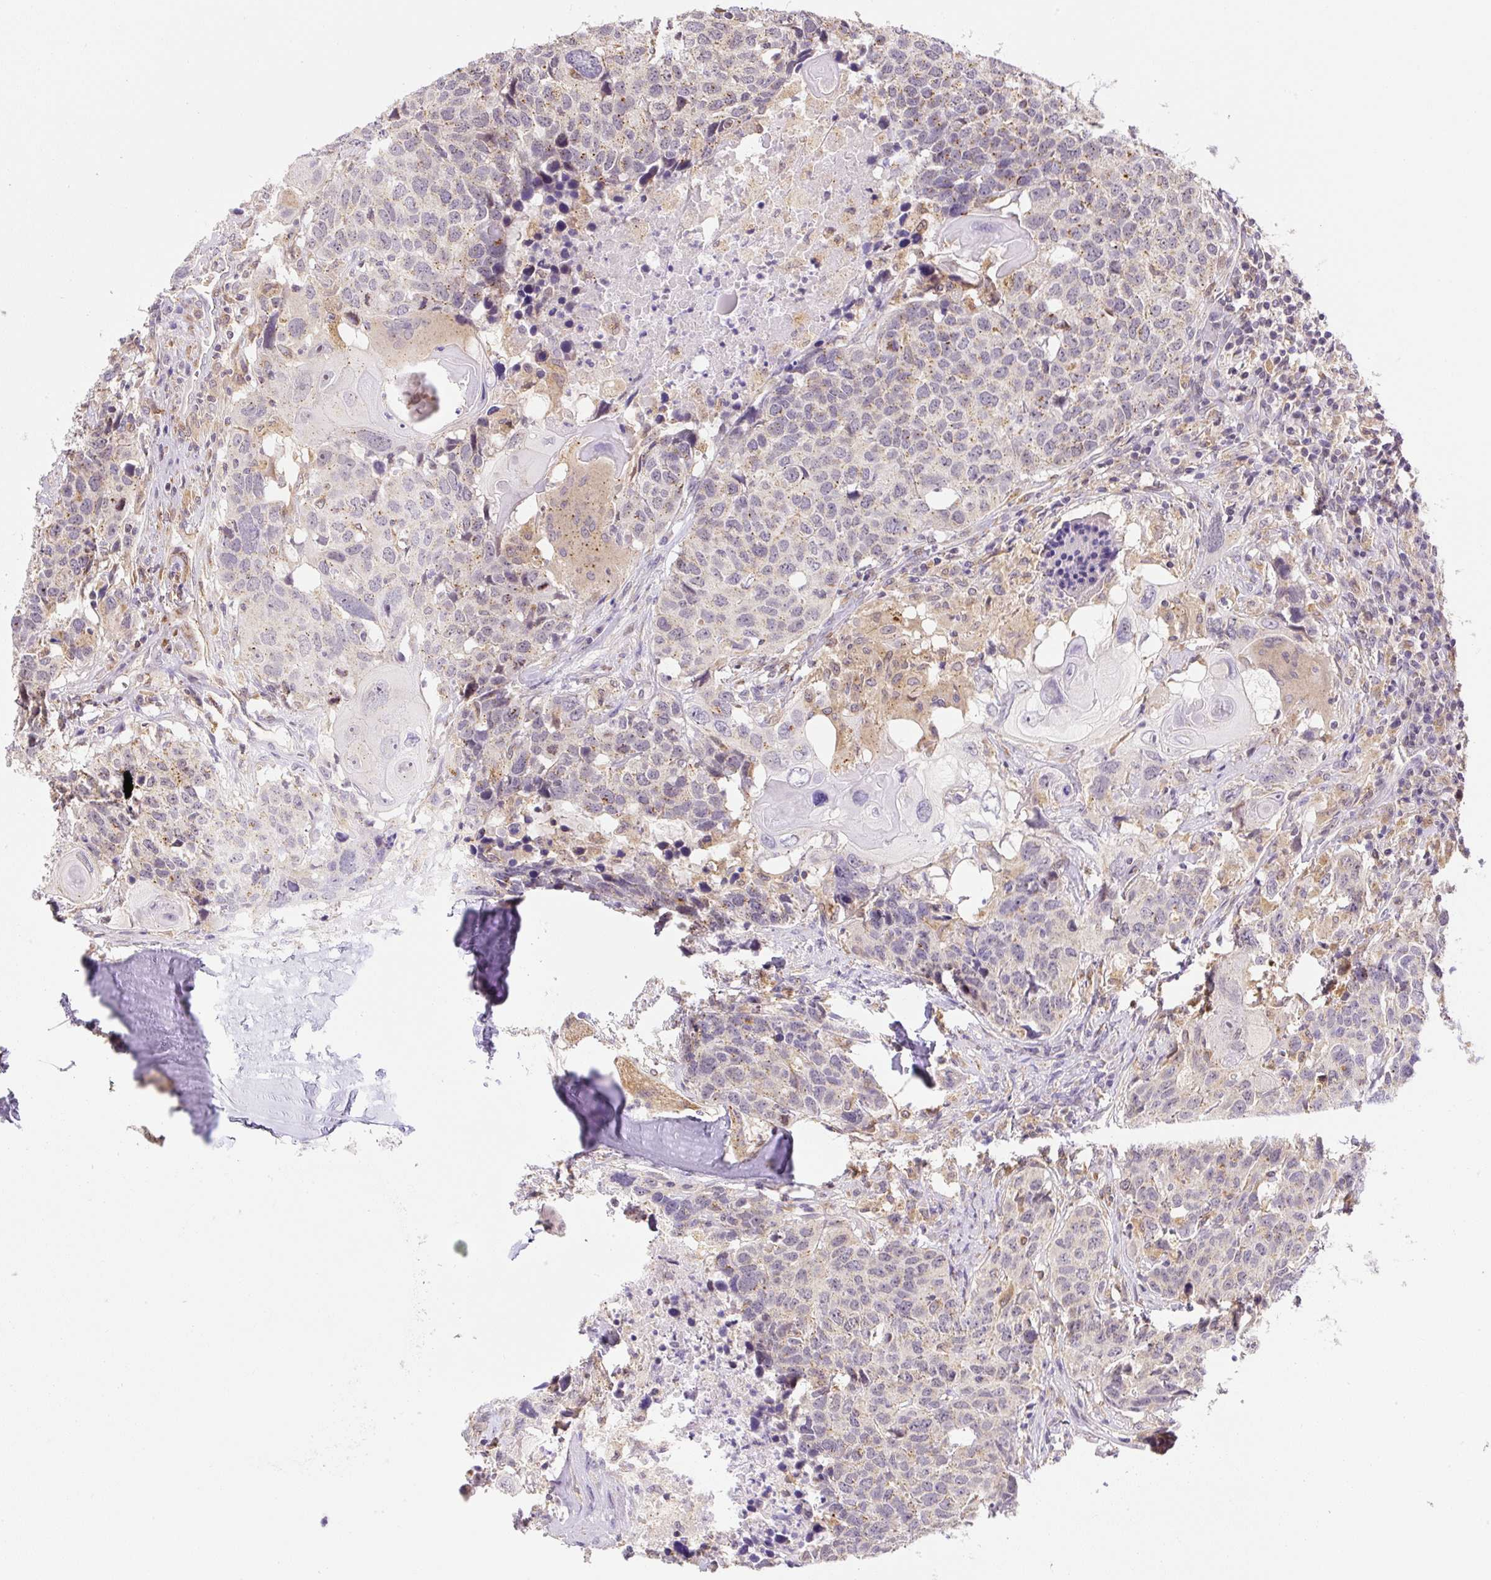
{"staining": {"intensity": "weak", "quantity": "25%-75%", "location": "cytoplasmic/membranous"}, "tissue": "head and neck cancer", "cell_type": "Tumor cells", "image_type": "cancer", "snomed": [{"axis": "morphology", "description": "Normal tissue, NOS"}, {"axis": "morphology", "description": "Squamous cell carcinoma, NOS"}, {"axis": "topography", "description": "Skeletal muscle"}, {"axis": "topography", "description": "Vascular tissue"}, {"axis": "topography", "description": "Peripheral nerve tissue"}, {"axis": "topography", "description": "Head-Neck"}], "caption": "DAB immunohistochemical staining of human head and neck squamous cell carcinoma shows weak cytoplasmic/membranous protein staining in approximately 25%-75% of tumor cells.", "gene": "PLA2G4A", "patient": {"sex": "male", "age": 66}}